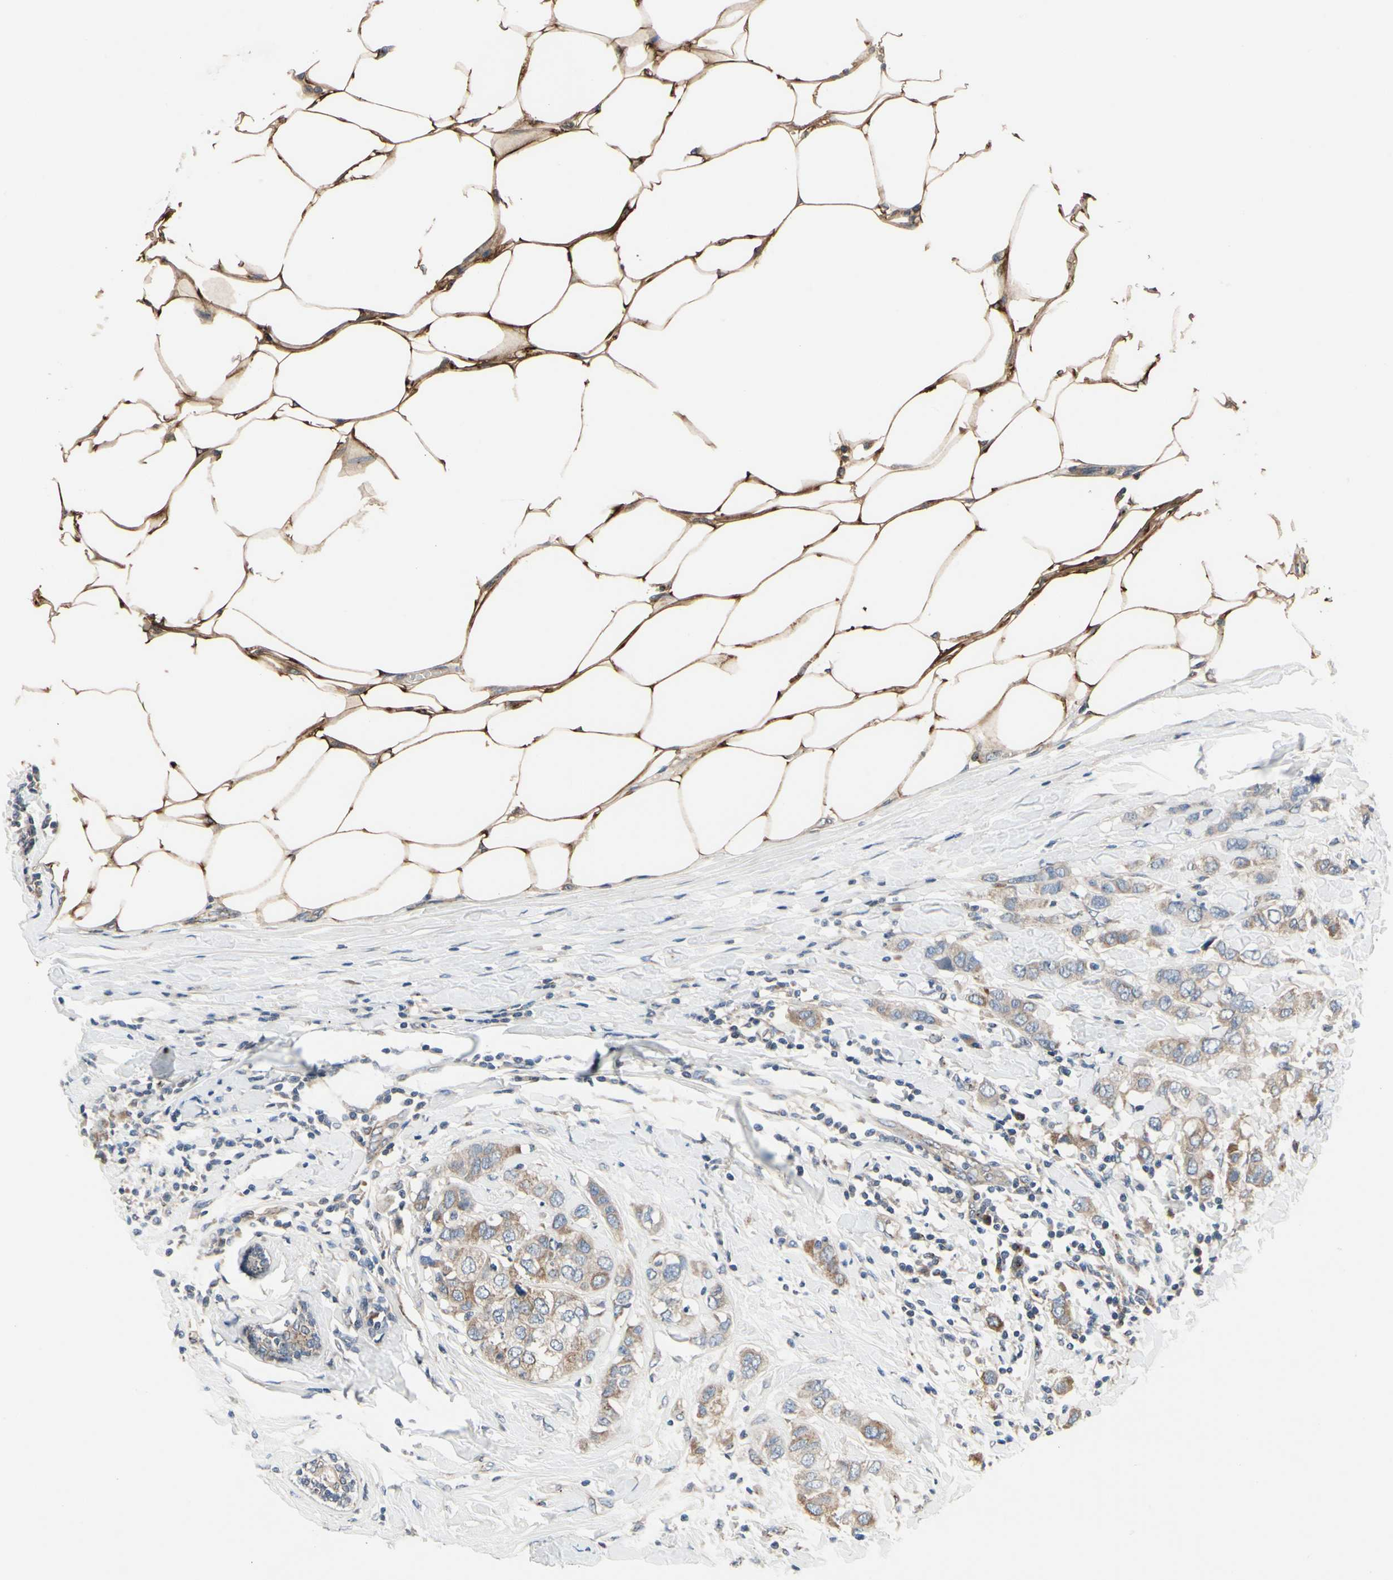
{"staining": {"intensity": "weak", "quantity": ">75%", "location": "cytoplasmic/membranous"}, "tissue": "breast cancer", "cell_type": "Tumor cells", "image_type": "cancer", "snomed": [{"axis": "morphology", "description": "Duct carcinoma"}, {"axis": "topography", "description": "Breast"}], "caption": "Brown immunohistochemical staining in human breast invasive ductal carcinoma shows weak cytoplasmic/membranous expression in approximately >75% of tumor cells. (DAB (3,3'-diaminobenzidine) IHC with brightfield microscopy, high magnification).", "gene": "PRKAR2B", "patient": {"sex": "female", "age": 50}}